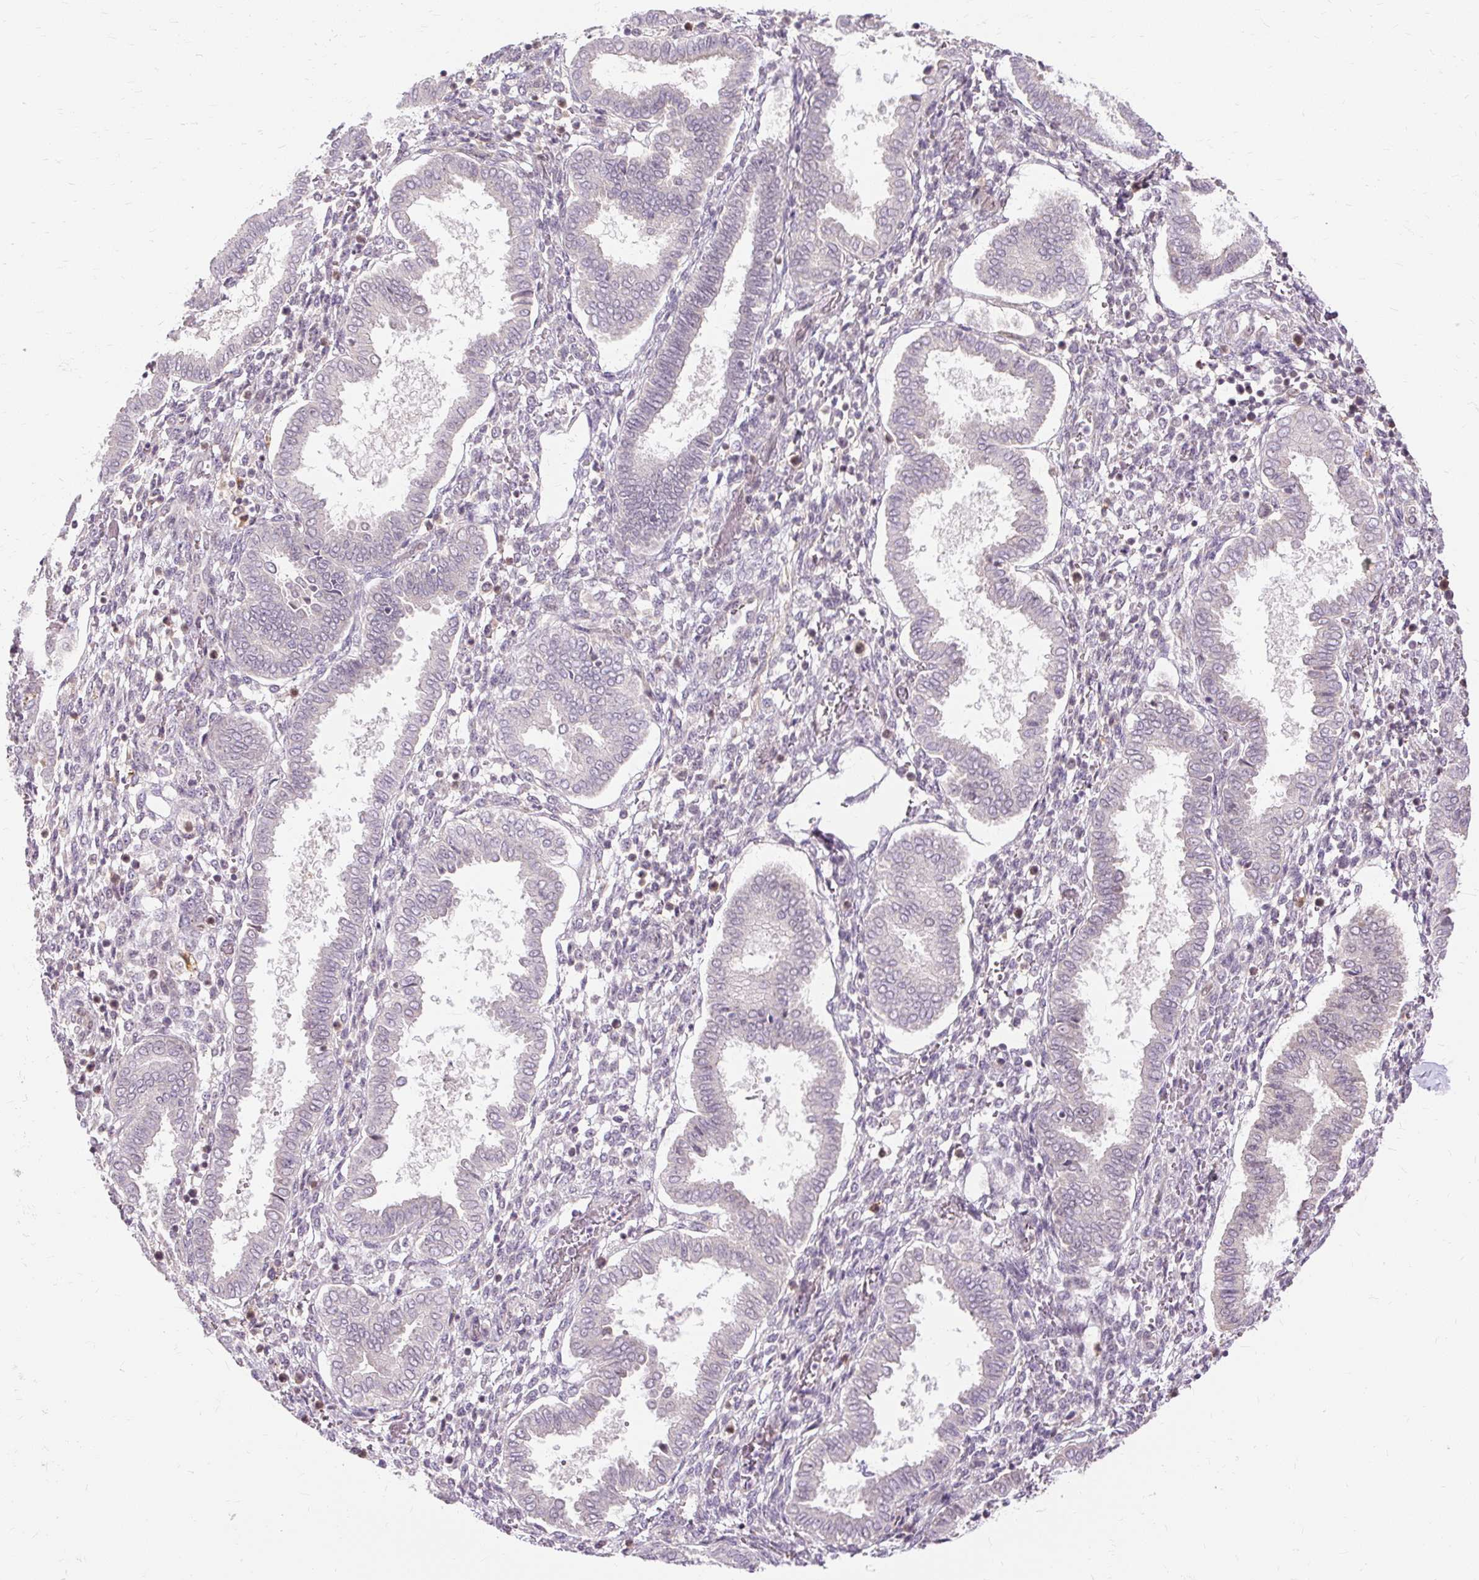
{"staining": {"intensity": "weak", "quantity": "<25%", "location": "nuclear"}, "tissue": "endometrium", "cell_type": "Cells in endometrial stroma", "image_type": "normal", "snomed": [{"axis": "morphology", "description": "Normal tissue, NOS"}, {"axis": "topography", "description": "Endometrium"}], "caption": "Unremarkable endometrium was stained to show a protein in brown. There is no significant positivity in cells in endometrial stroma.", "gene": "MMACHC", "patient": {"sex": "female", "age": 24}}